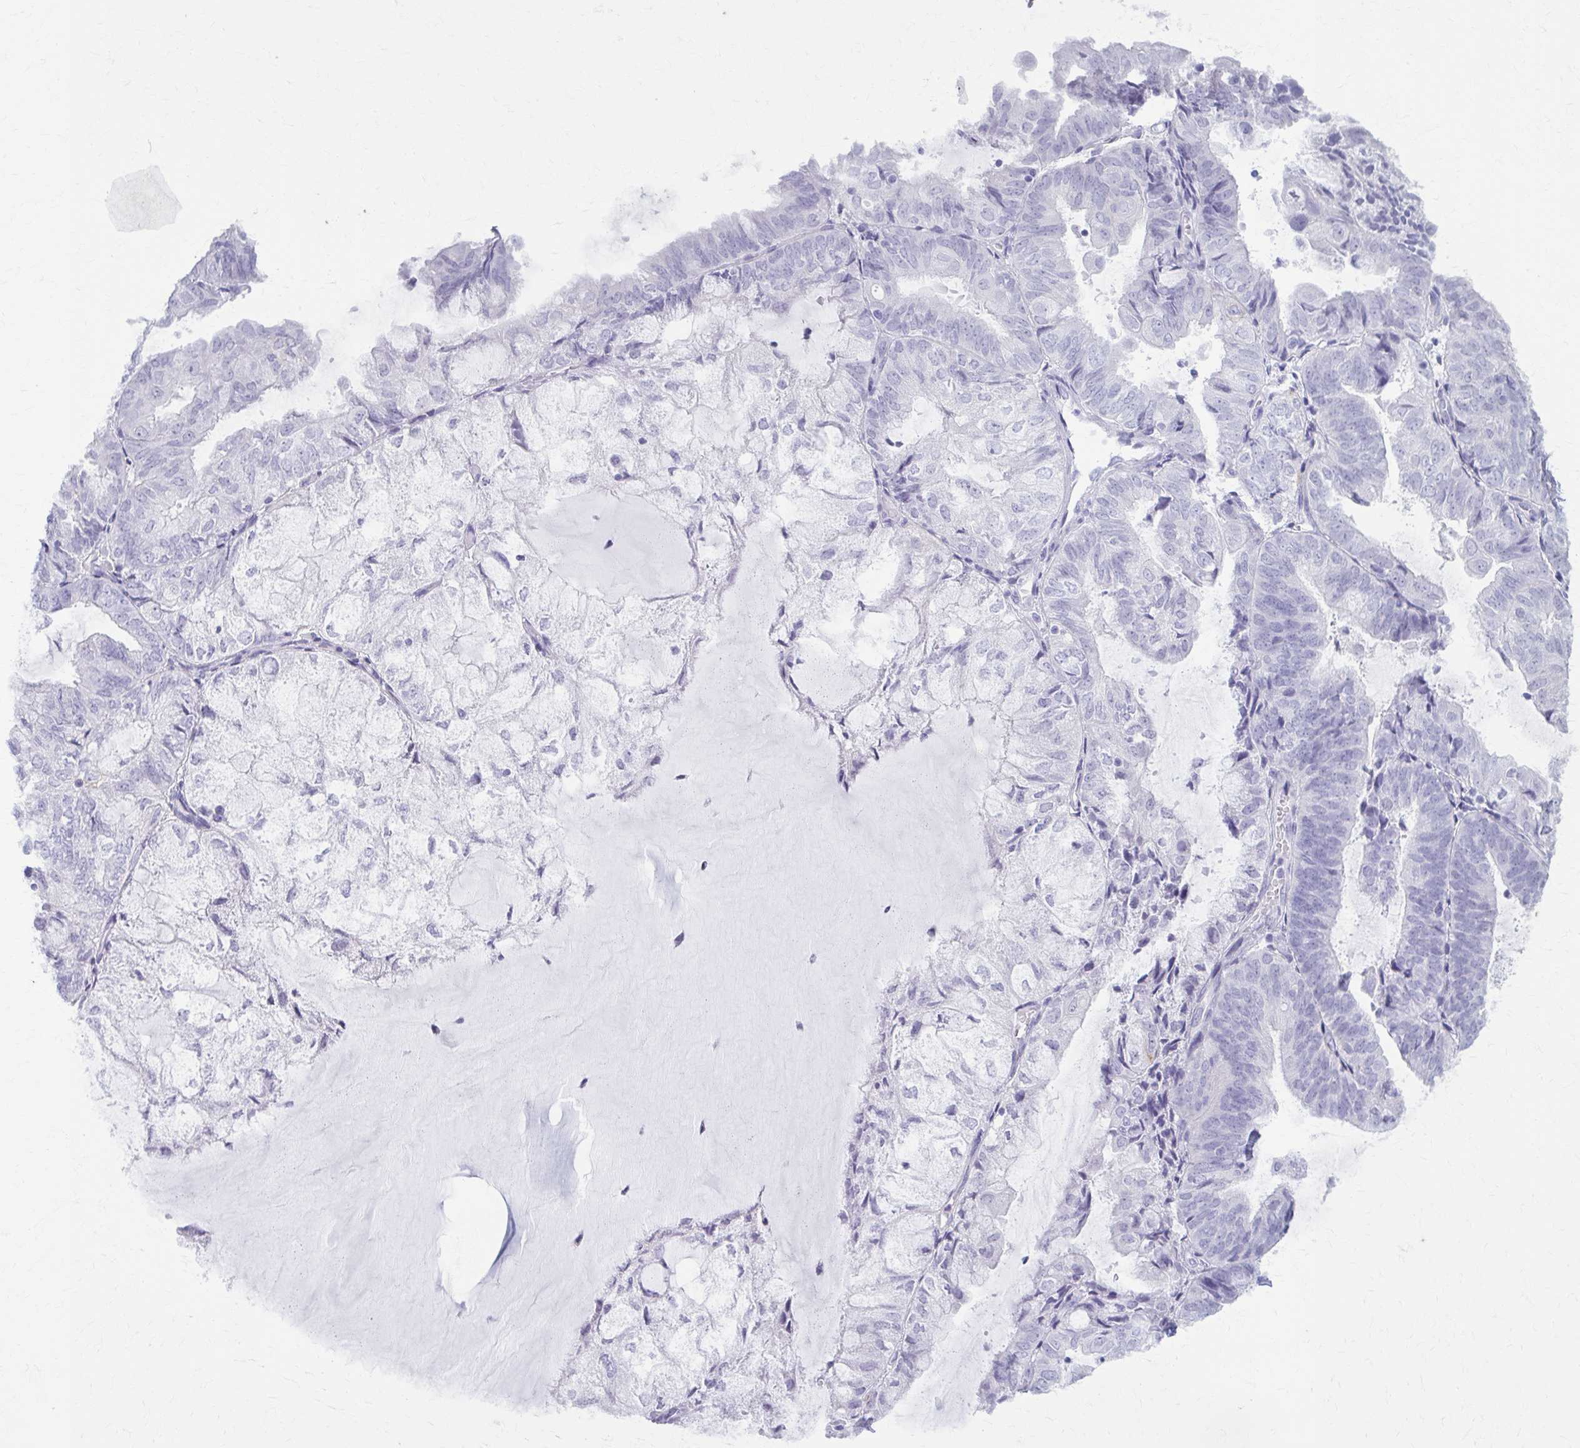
{"staining": {"intensity": "negative", "quantity": "none", "location": "none"}, "tissue": "endometrial cancer", "cell_type": "Tumor cells", "image_type": "cancer", "snomed": [{"axis": "morphology", "description": "Adenocarcinoma, NOS"}, {"axis": "topography", "description": "Endometrium"}], "caption": "The photomicrograph reveals no significant expression in tumor cells of endometrial adenocarcinoma. (Brightfield microscopy of DAB immunohistochemistry (IHC) at high magnification).", "gene": "KRT5", "patient": {"sex": "female", "age": 81}}